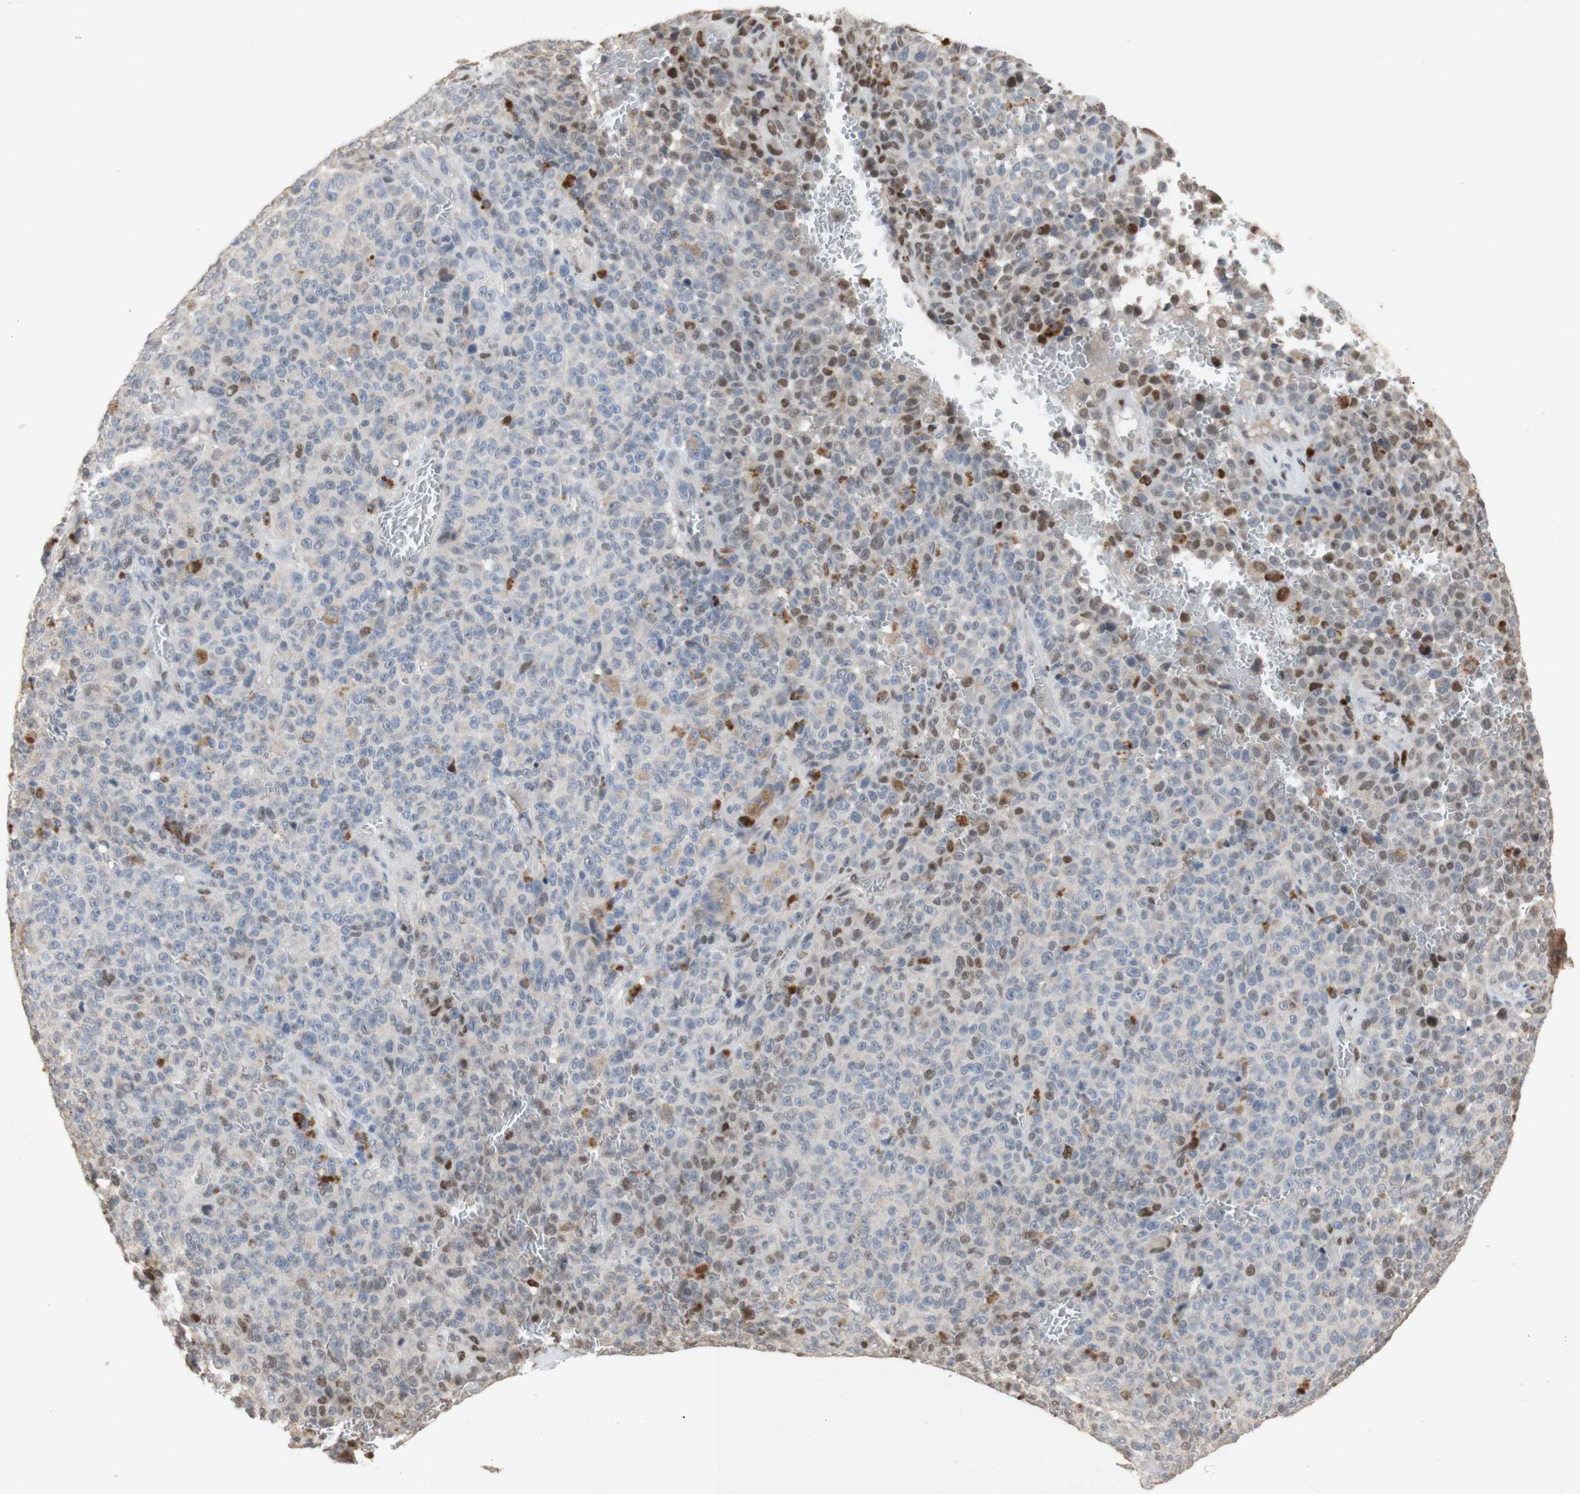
{"staining": {"intensity": "moderate", "quantity": "25%-75%", "location": "nuclear"}, "tissue": "melanoma", "cell_type": "Tumor cells", "image_type": "cancer", "snomed": [{"axis": "morphology", "description": "Malignant melanoma, NOS"}, {"axis": "topography", "description": "Skin"}], "caption": "DAB immunohistochemical staining of melanoma shows moderate nuclear protein expression in approximately 25%-75% of tumor cells.", "gene": "FOSB", "patient": {"sex": "female", "age": 82}}